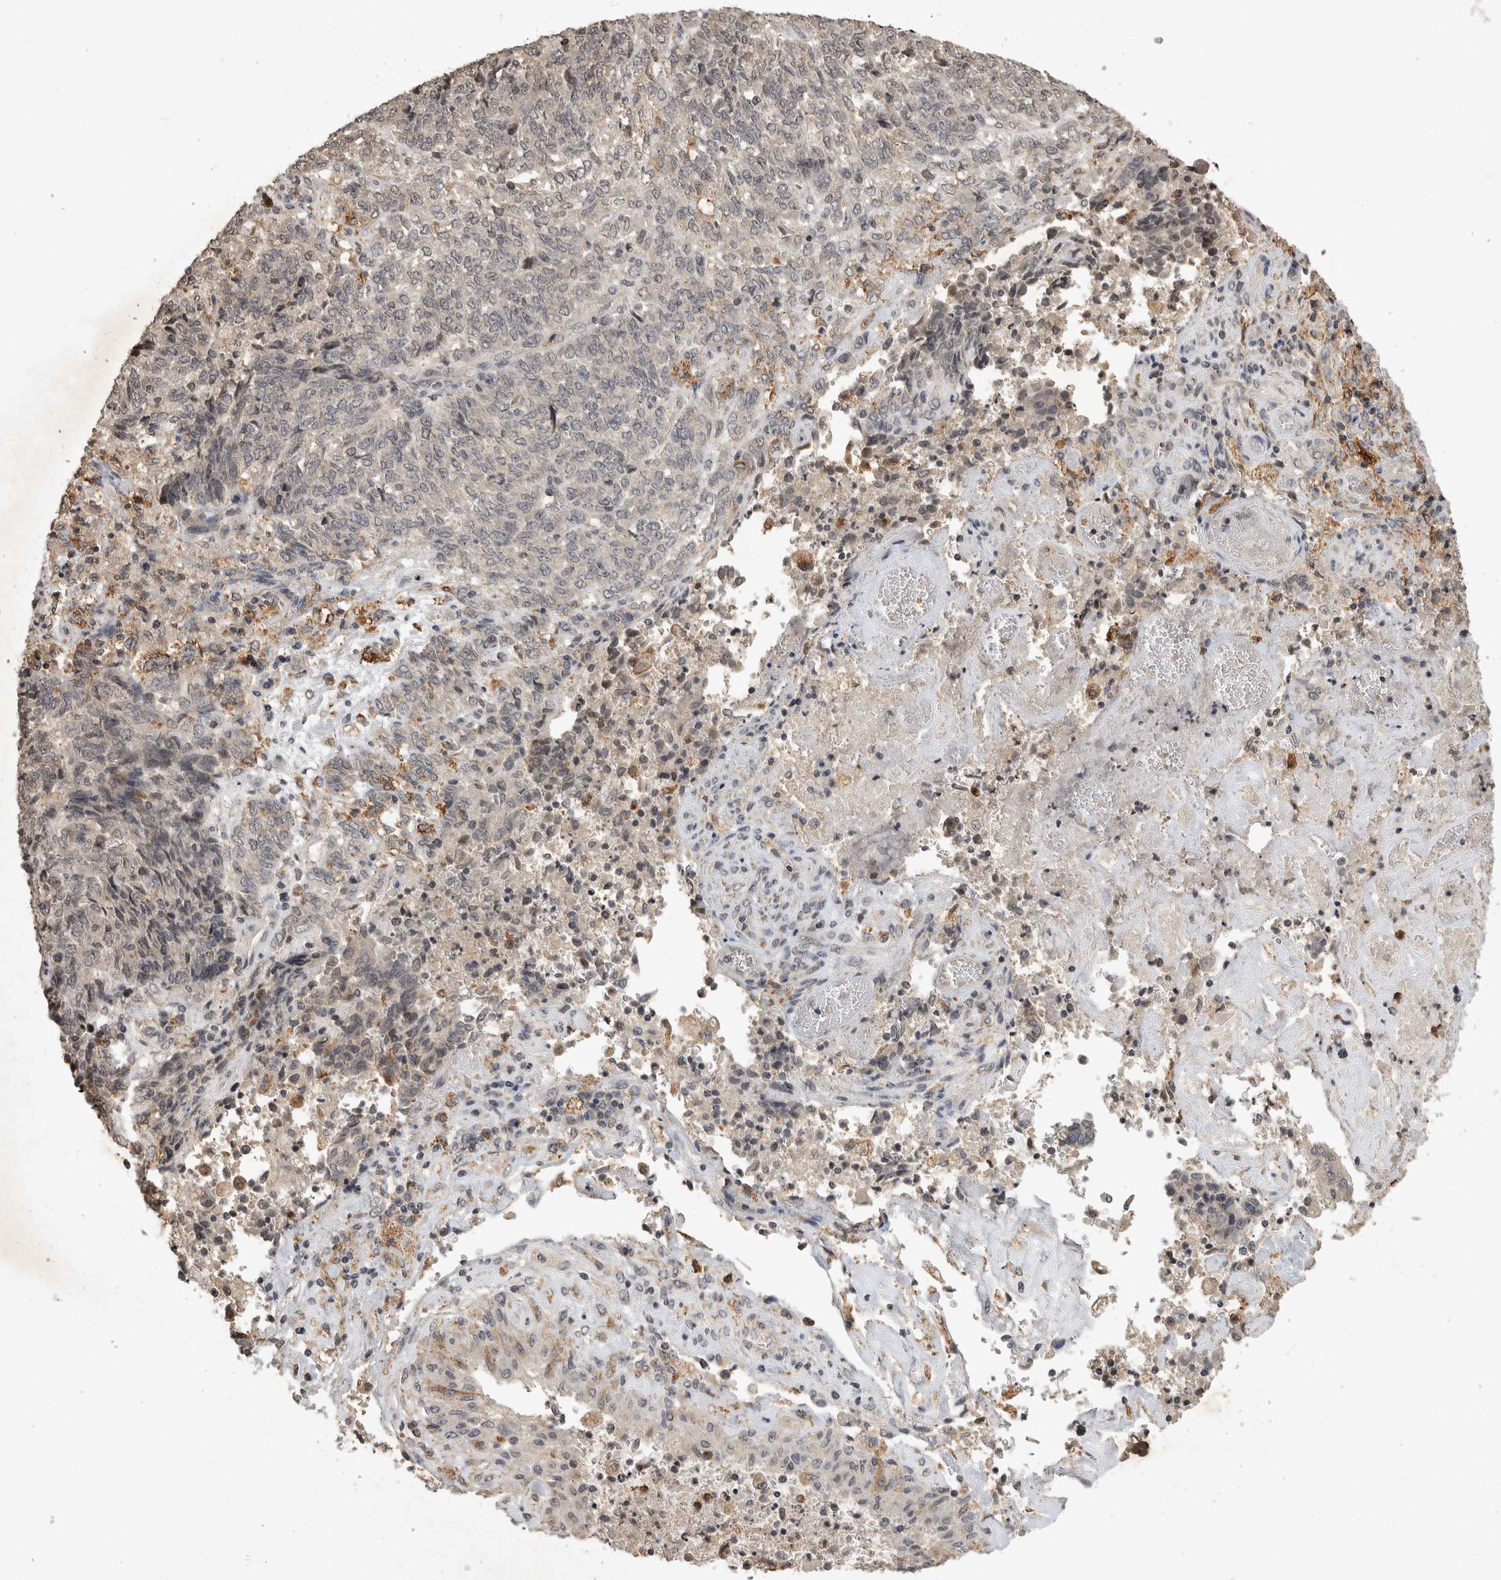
{"staining": {"intensity": "negative", "quantity": "none", "location": "none"}, "tissue": "endometrial cancer", "cell_type": "Tumor cells", "image_type": "cancer", "snomed": [{"axis": "morphology", "description": "Adenocarcinoma, NOS"}, {"axis": "topography", "description": "Endometrium"}], "caption": "Tumor cells show no significant staining in endometrial cancer.", "gene": "HRK", "patient": {"sex": "female", "age": 80}}